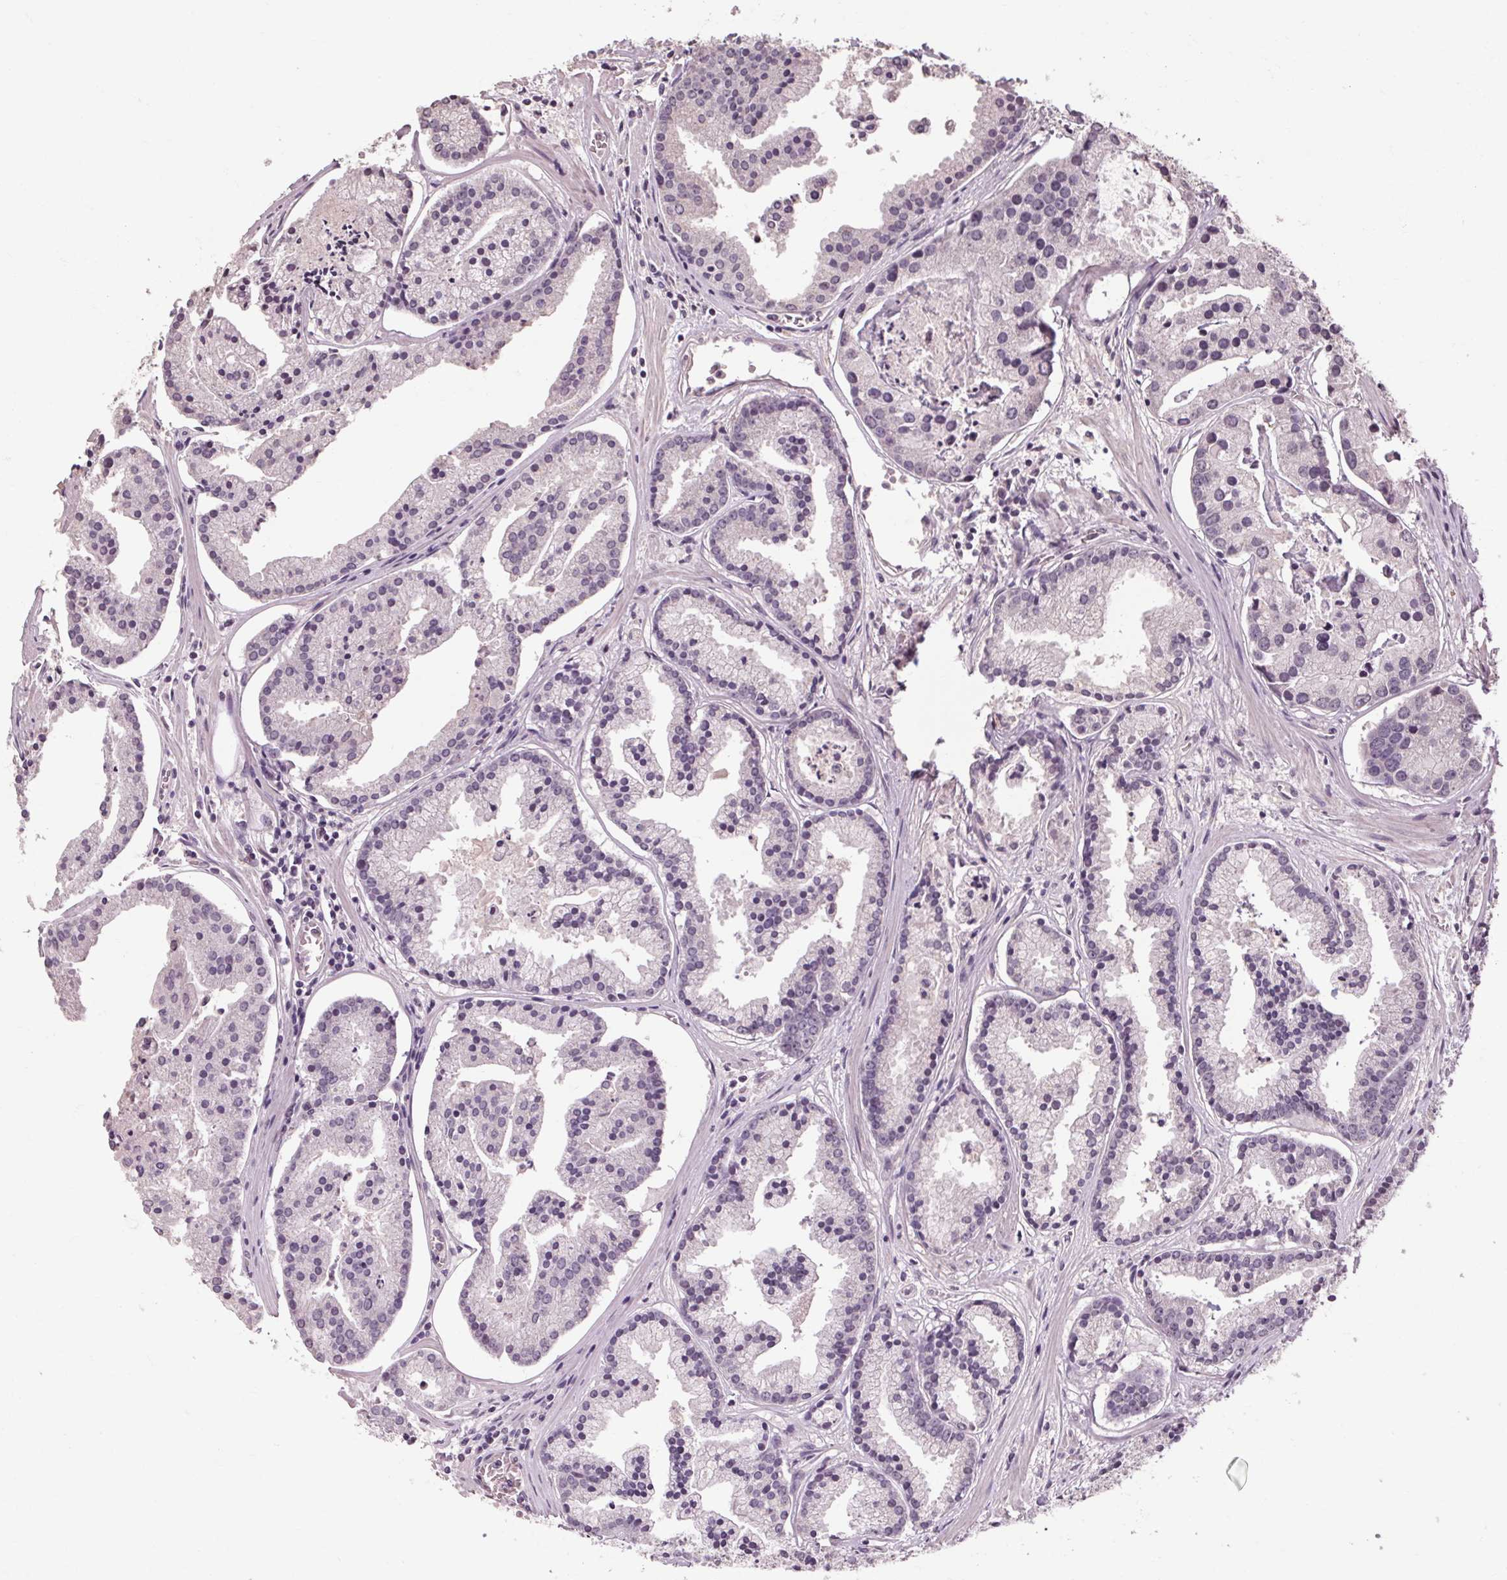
{"staining": {"intensity": "negative", "quantity": "none", "location": "none"}, "tissue": "prostate cancer", "cell_type": "Tumor cells", "image_type": "cancer", "snomed": [{"axis": "morphology", "description": "Adenocarcinoma, NOS"}, {"axis": "topography", "description": "Prostate and seminal vesicle, NOS"}, {"axis": "topography", "description": "Prostate"}], "caption": "Immunohistochemistry of prostate cancer demonstrates no positivity in tumor cells. Brightfield microscopy of immunohistochemistry stained with DAB (3,3'-diaminobenzidine) (brown) and hematoxylin (blue), captured at high magnification.", "gene": "POMC", "patient": {"sex": "male", "age": 44}}